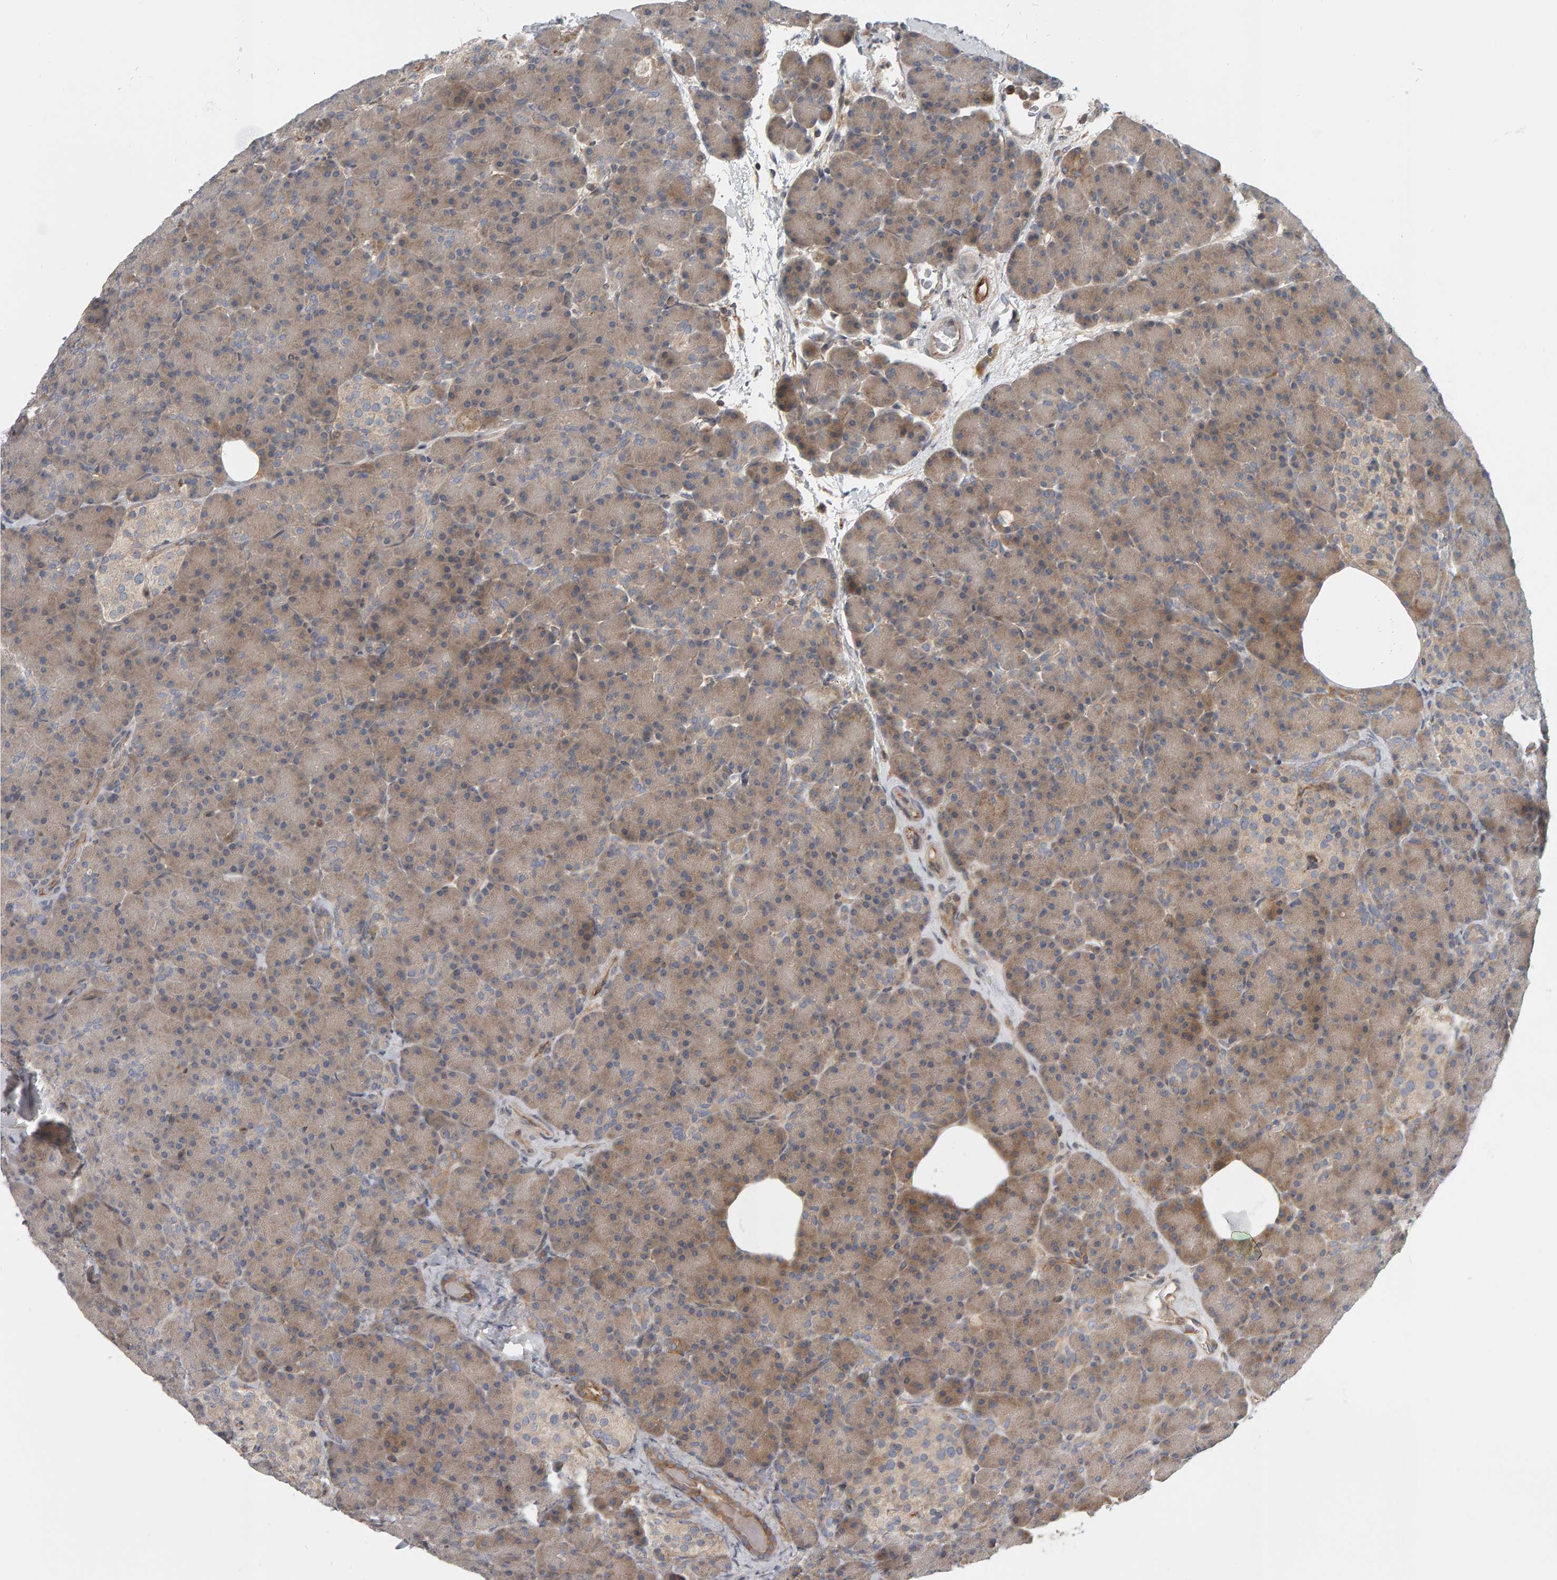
{"staining": {"intensity": "weak", "quantity": "25%-75%", "location": "cytoplasmic/membranous"}, "tissue": "pancreas", "cell_type": "Exocrine glandular cells", "image_type": "normal", "snomed": [{"axis": "morphology", "description": "Normal tissue, NOS"}, {"axis": "topography", "description": "Pancreas"}], "caption": "Immunohistochemical staining of unremarkable human pancreas displays weak cytoplasmic/membranous protein staining in approximately 25%-75% of exocrine glandular cells.", "gene": "C9orf72", "patient": {"sex": "female", "age": 43}}